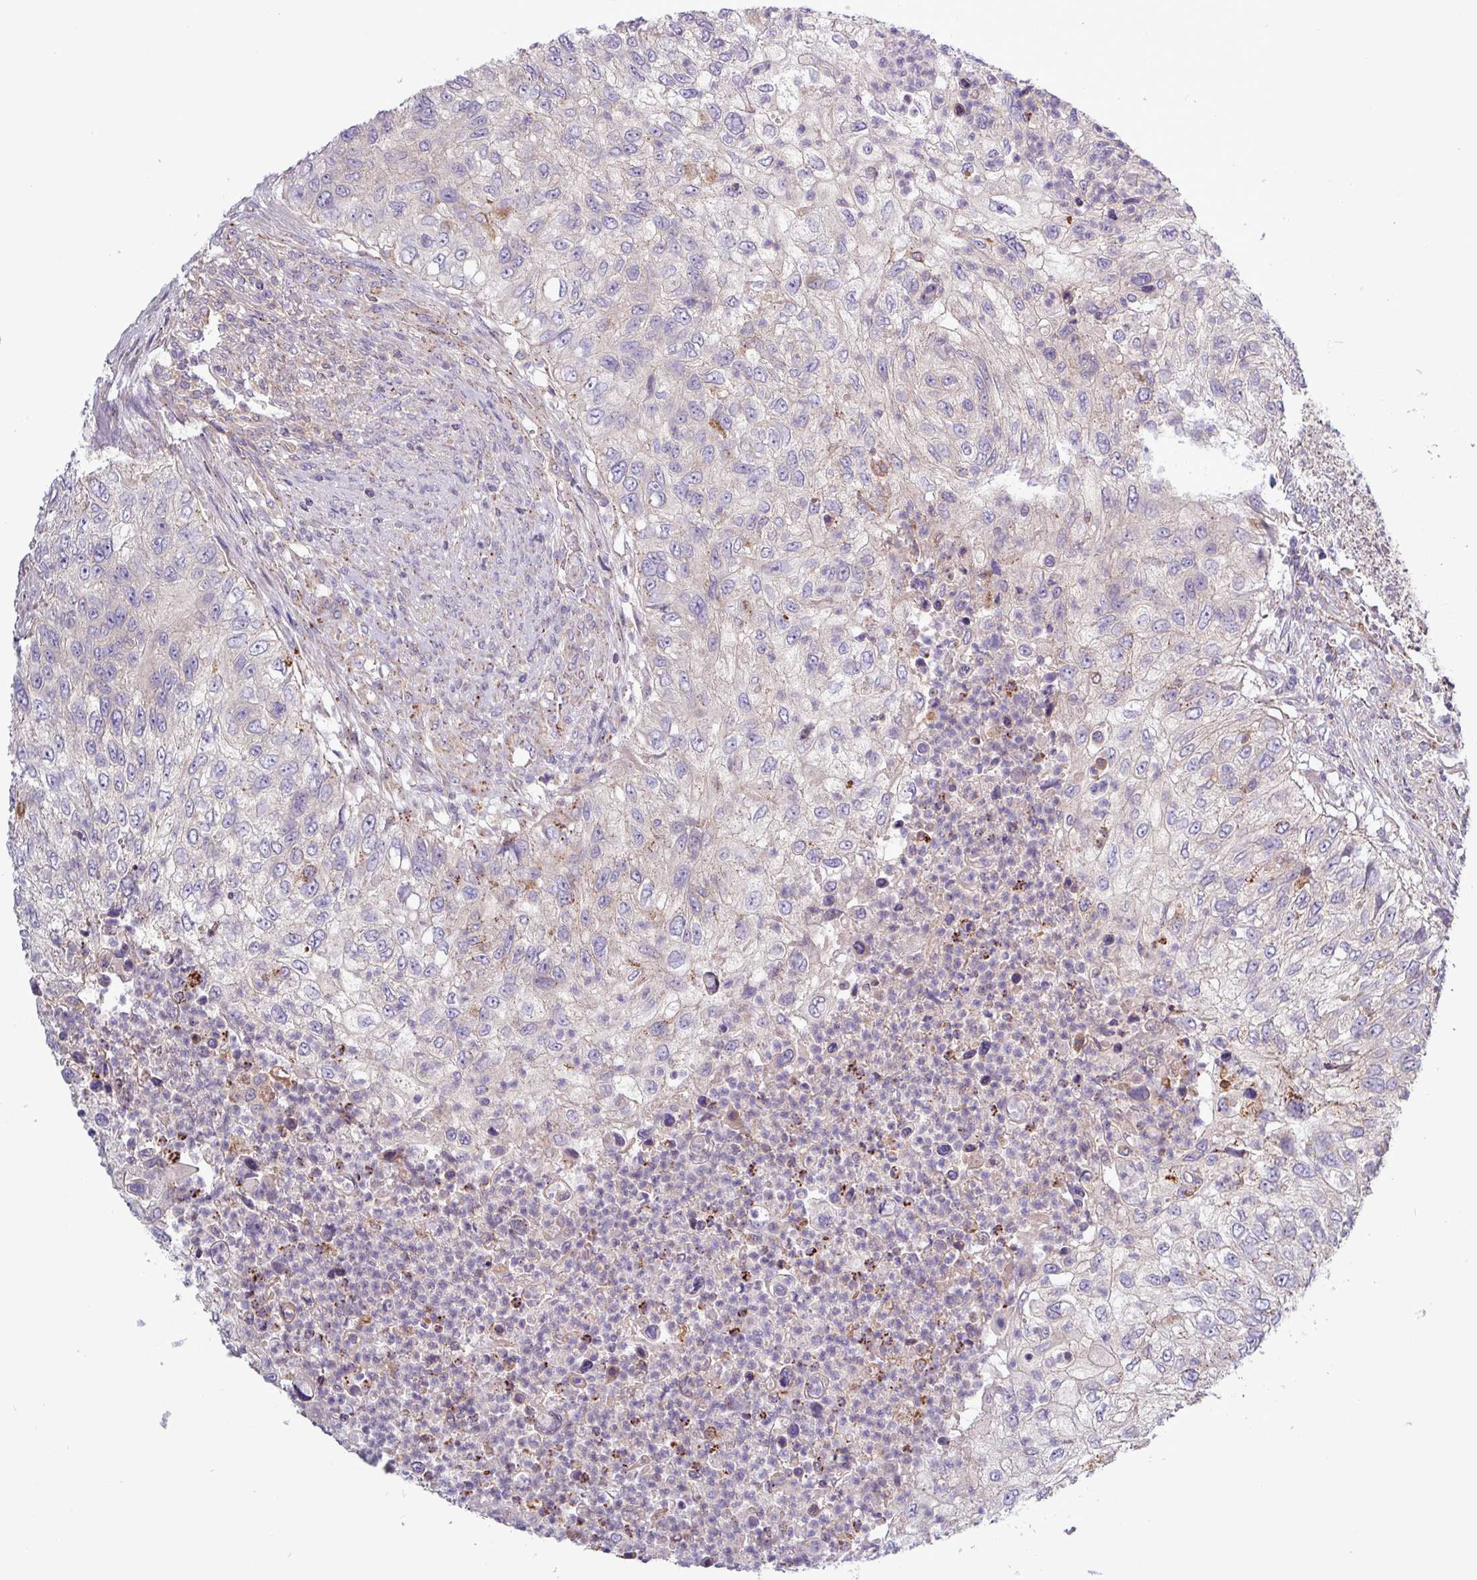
{"staining": {"intensity": "negative", "quantity": "none", "location": "none"}, "tissue": "urothelial cancer", "cell_type": "Tumor cells", "image_type": "cancer", "snomed": [{"axis": "morphology", "description": "Urothelial carcinoma, High grade"}, {"axis": "topography", "description": "Urinary bladder"}], "caption": "Tumor cells show no significant expression in urothelial cancer.", "gene": "PLIN2", "patient": {"sex": "female", "age": 60}}